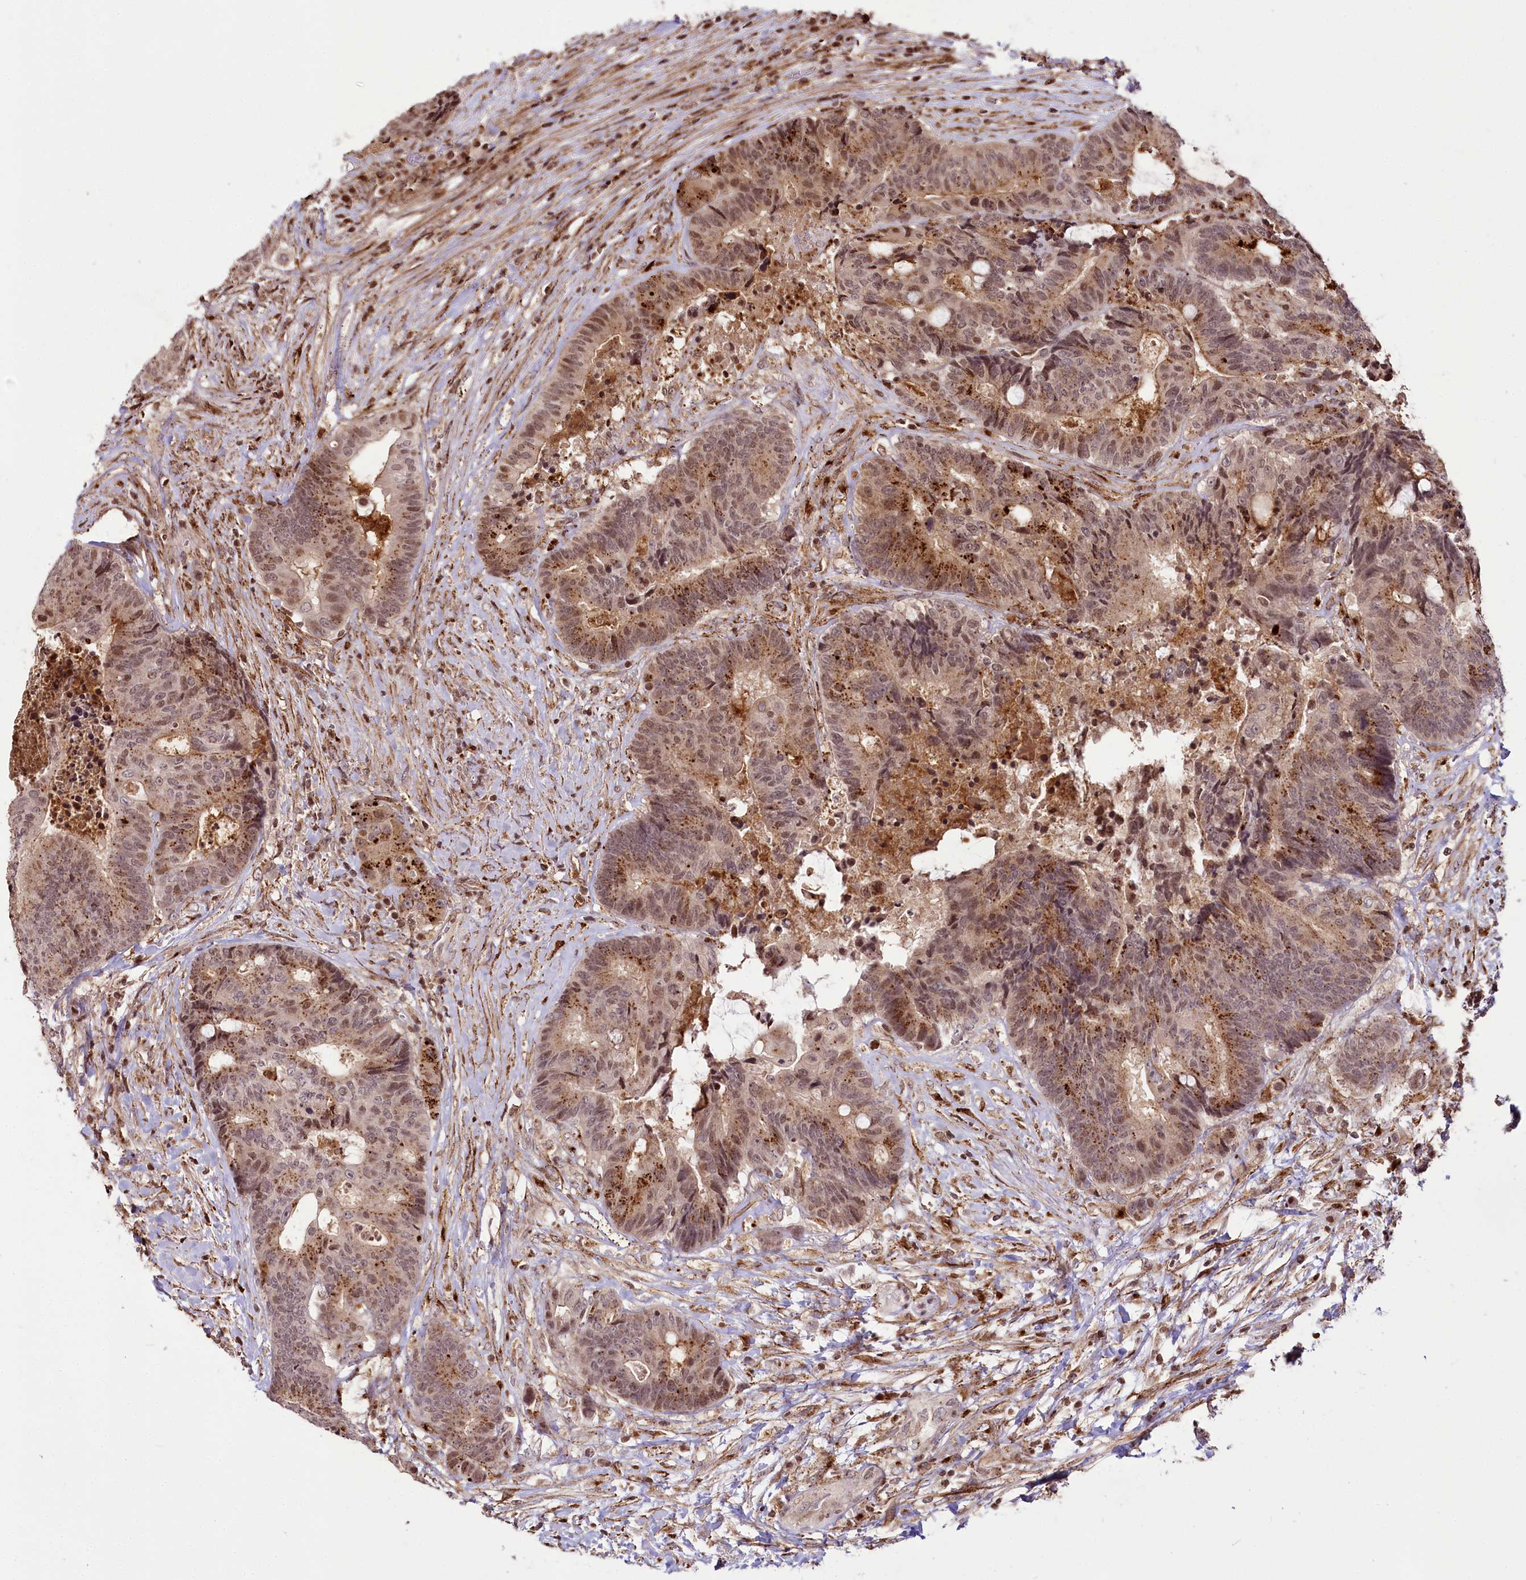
{"staining": {"intensity": "moderate", "quantity": ">75%", "location": "cytoplasmic/membranous,nuclear"}, "tissue": "colorectal cancer", "cell_type": "Tumor cells", "image_type": "cancer", "snomed": [{"axis": "morphology", "description": "Adenocarcinoma, NOS"}, {"axis": "topography", "description": "Rectum"}], "caption": "Immunohistochemistry (IHC) staining of colorectal cancer (adenocarcinoma), which reveals medium levels of moderate cytoplasmic/membranous and nuclear positivity in about >75% of tumor cells indicating moderate cytoplasmic/membranous and nuclear protein staining. The staining was performed using DAB (3,3'-diaminobenzidine) (brown) for protein detection and nuclei were counterstained in hematoxylin (blue).", "gene": "HOXC8", "patient": {"sex": "male", "age": 69}}